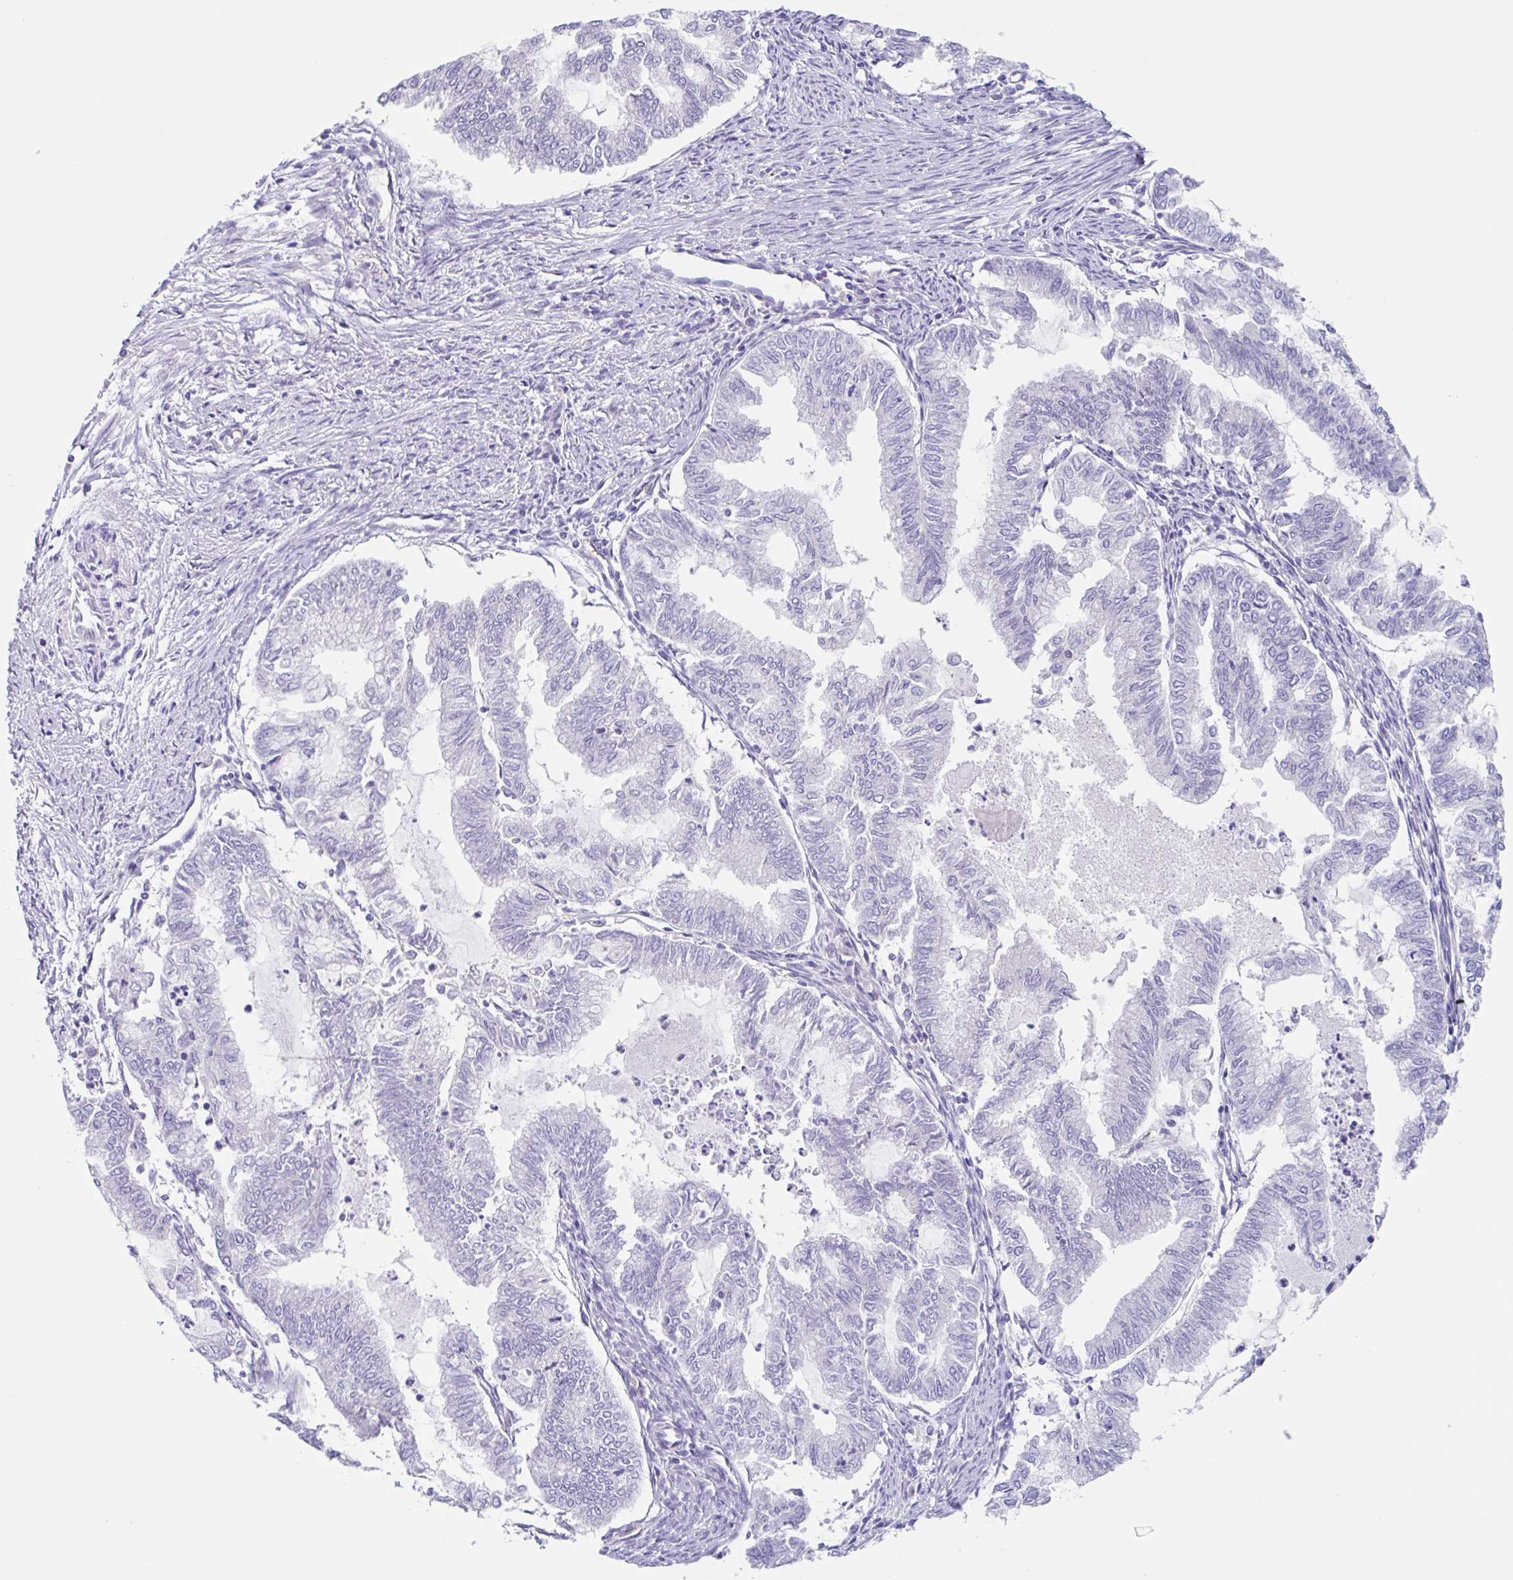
{"staining": {"intensity": "negative", "quantity": "none", "location": "none"}, "tissue": "endometrial cancer", "cell_type": "Tumor cells", "image_type": "cancer", "snomed": [{"axis": "morphology", "description": "Adenocarcinoma, NOS"}, {"axis": "topography", "description": "Endometrium"}], "caption": "Endometrial cancer (adenocarcinoma) was stained to show a protein in brown. There is no significant expression in tumor cells.", "gene": "EHD4", "patient": {"sex": "female", "age": 79}}